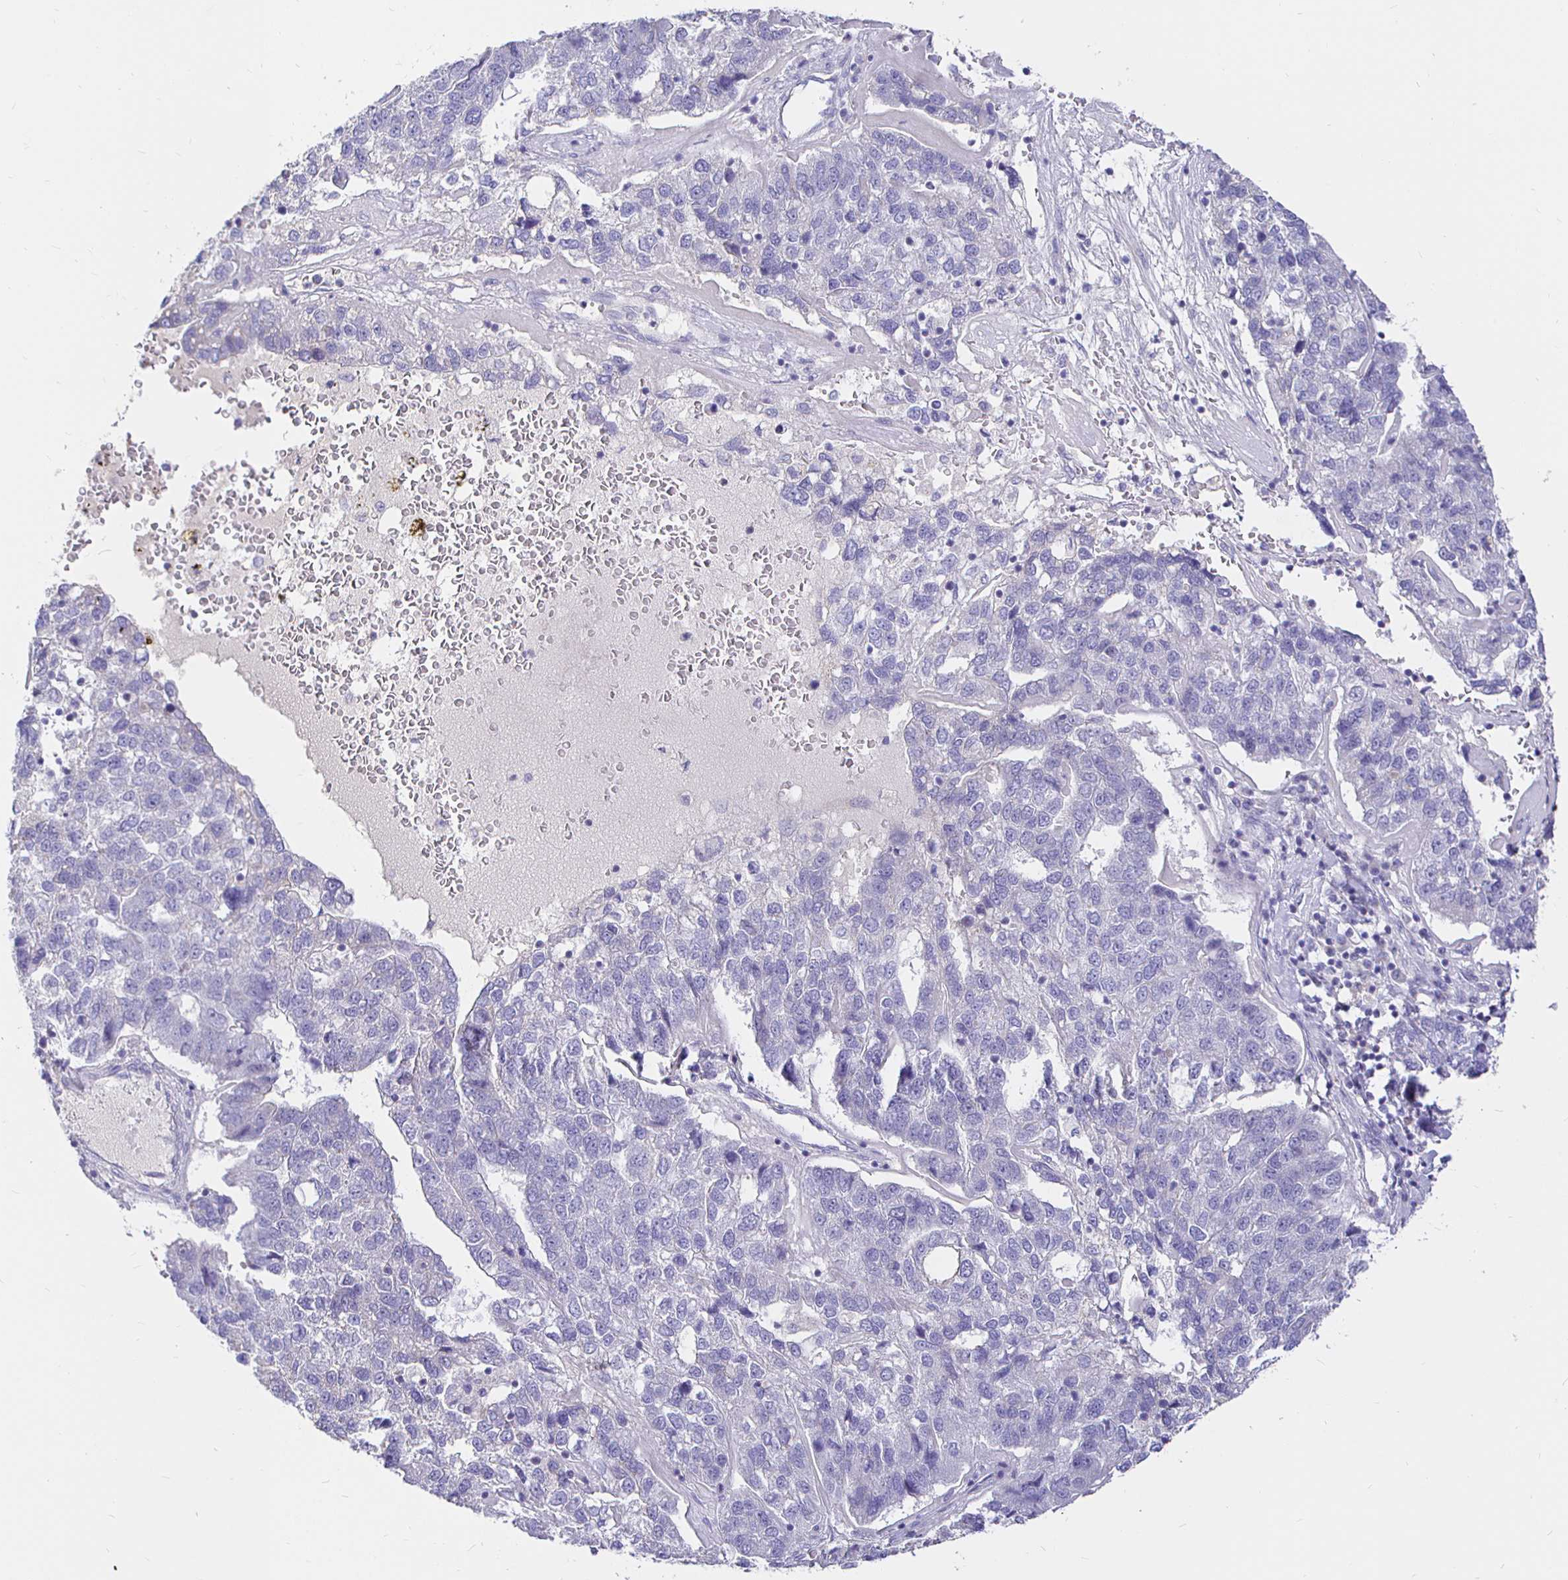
{"staining": {"intensity": "negative", "quantity": "none", "location": "none"}, "tissue": "pancreatic cancer", "cell_type": "Tumor cells", "image_type": "cancer", "snomed": [{"axis": "morphology", "description": "Adenocarcinoma, NOS"}, {"axis": "topography", "description": "Pancreas"}], "caption": "Image shows no significant protein expression in tumor cells of adenocarcinoma (pancreatic).", "gene": "NECAB1", "patient": {"sex": "female", "age": 61}}